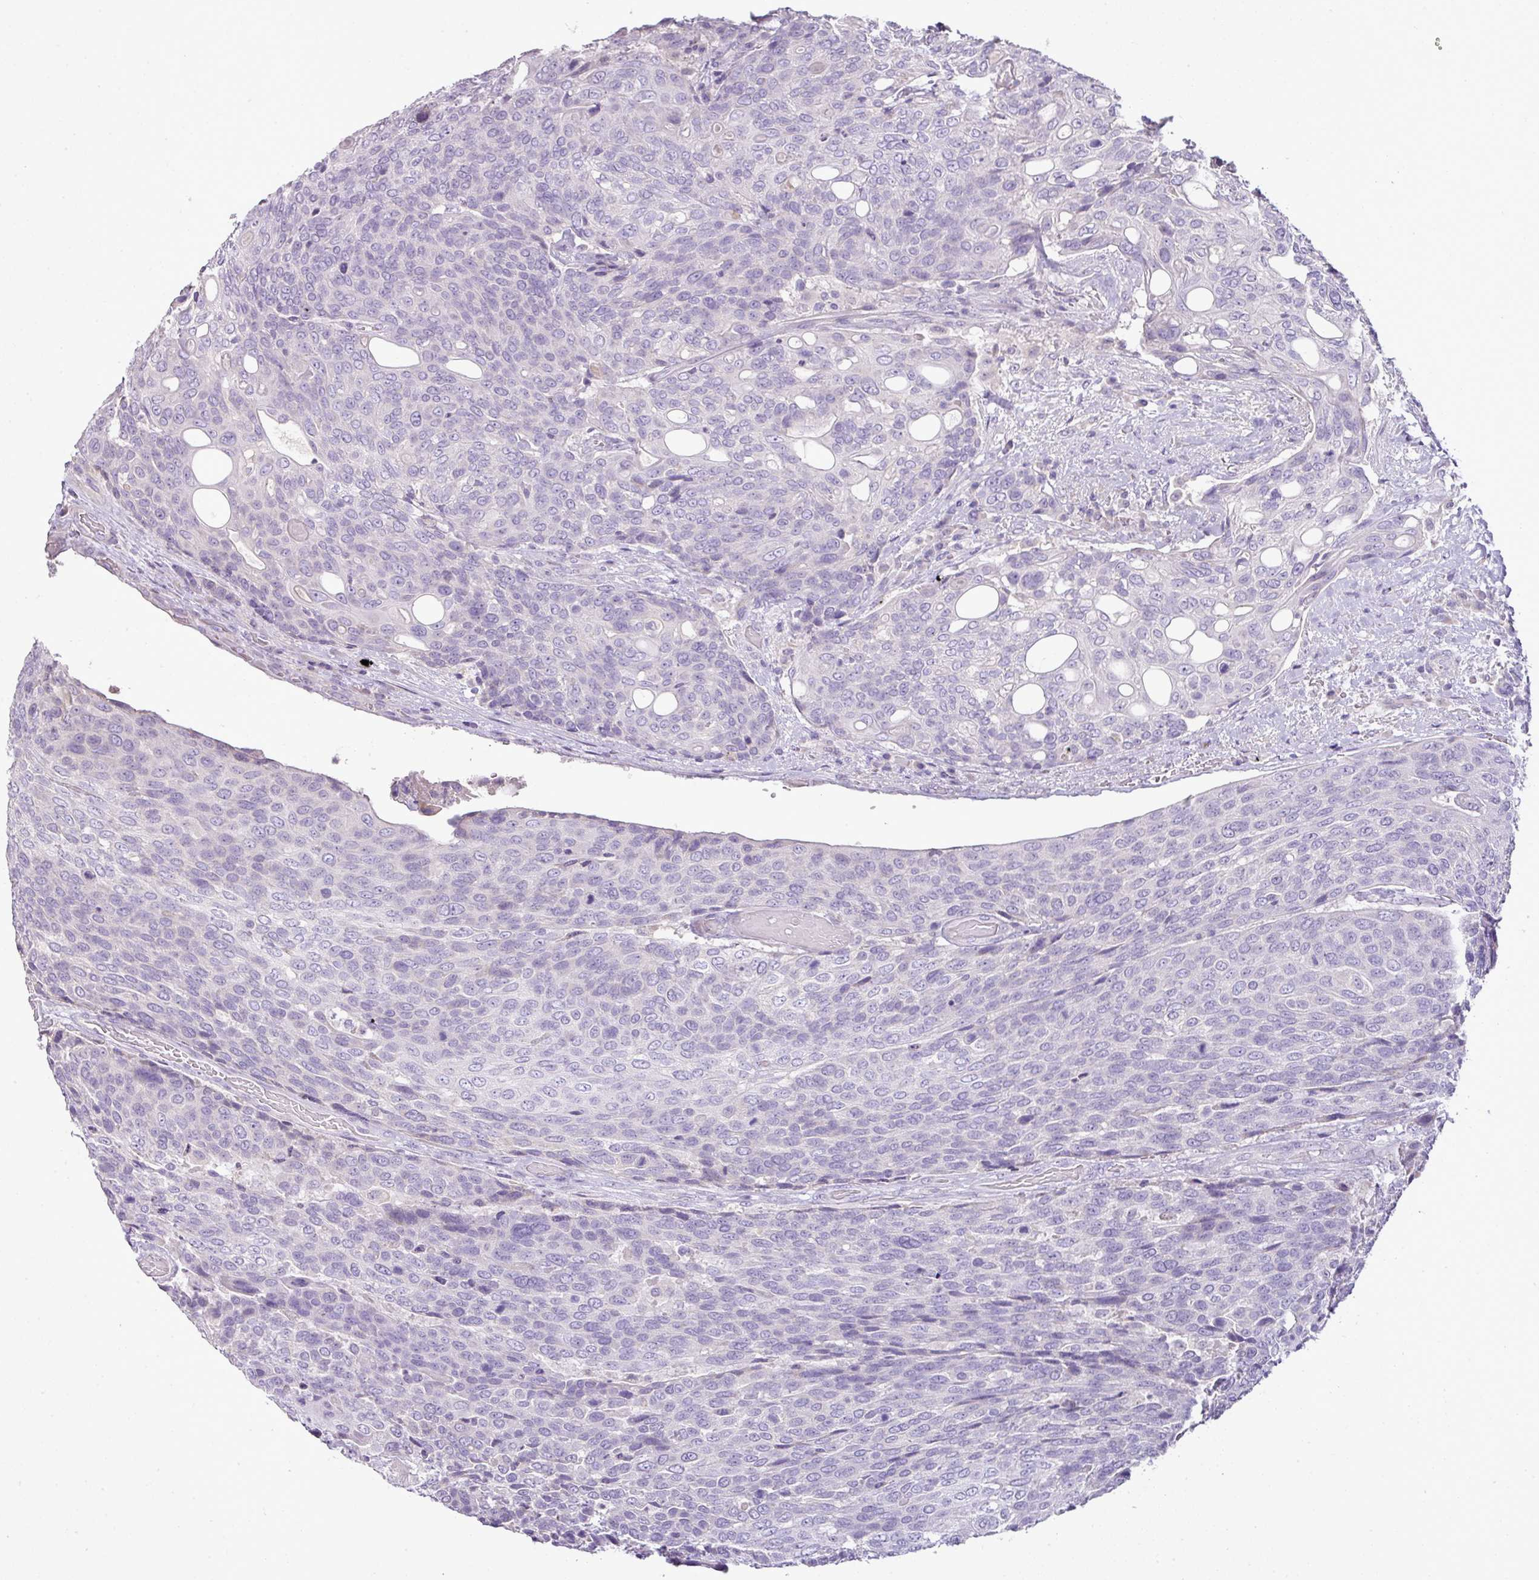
{"staining": {"intensity": "negative", "quantity": "none", "location": "none"}, "tissue": "urothelial cancer", "cell_type": "Tumor cells", "image_type": "cancer", "snomed": [{"axis": "morphology", "description": "Urothelial carcinoma, High grade"}, {"axis": "topography", "description": "Urinary bladder"}], "caption": "IHC image of urothelial carcinoma (high-grade) stained for a protein (brown), which demonstrates no positivity in tumor cells.", "gene": "BRINP2", "patient": {"sex": "female", "age": 70}}